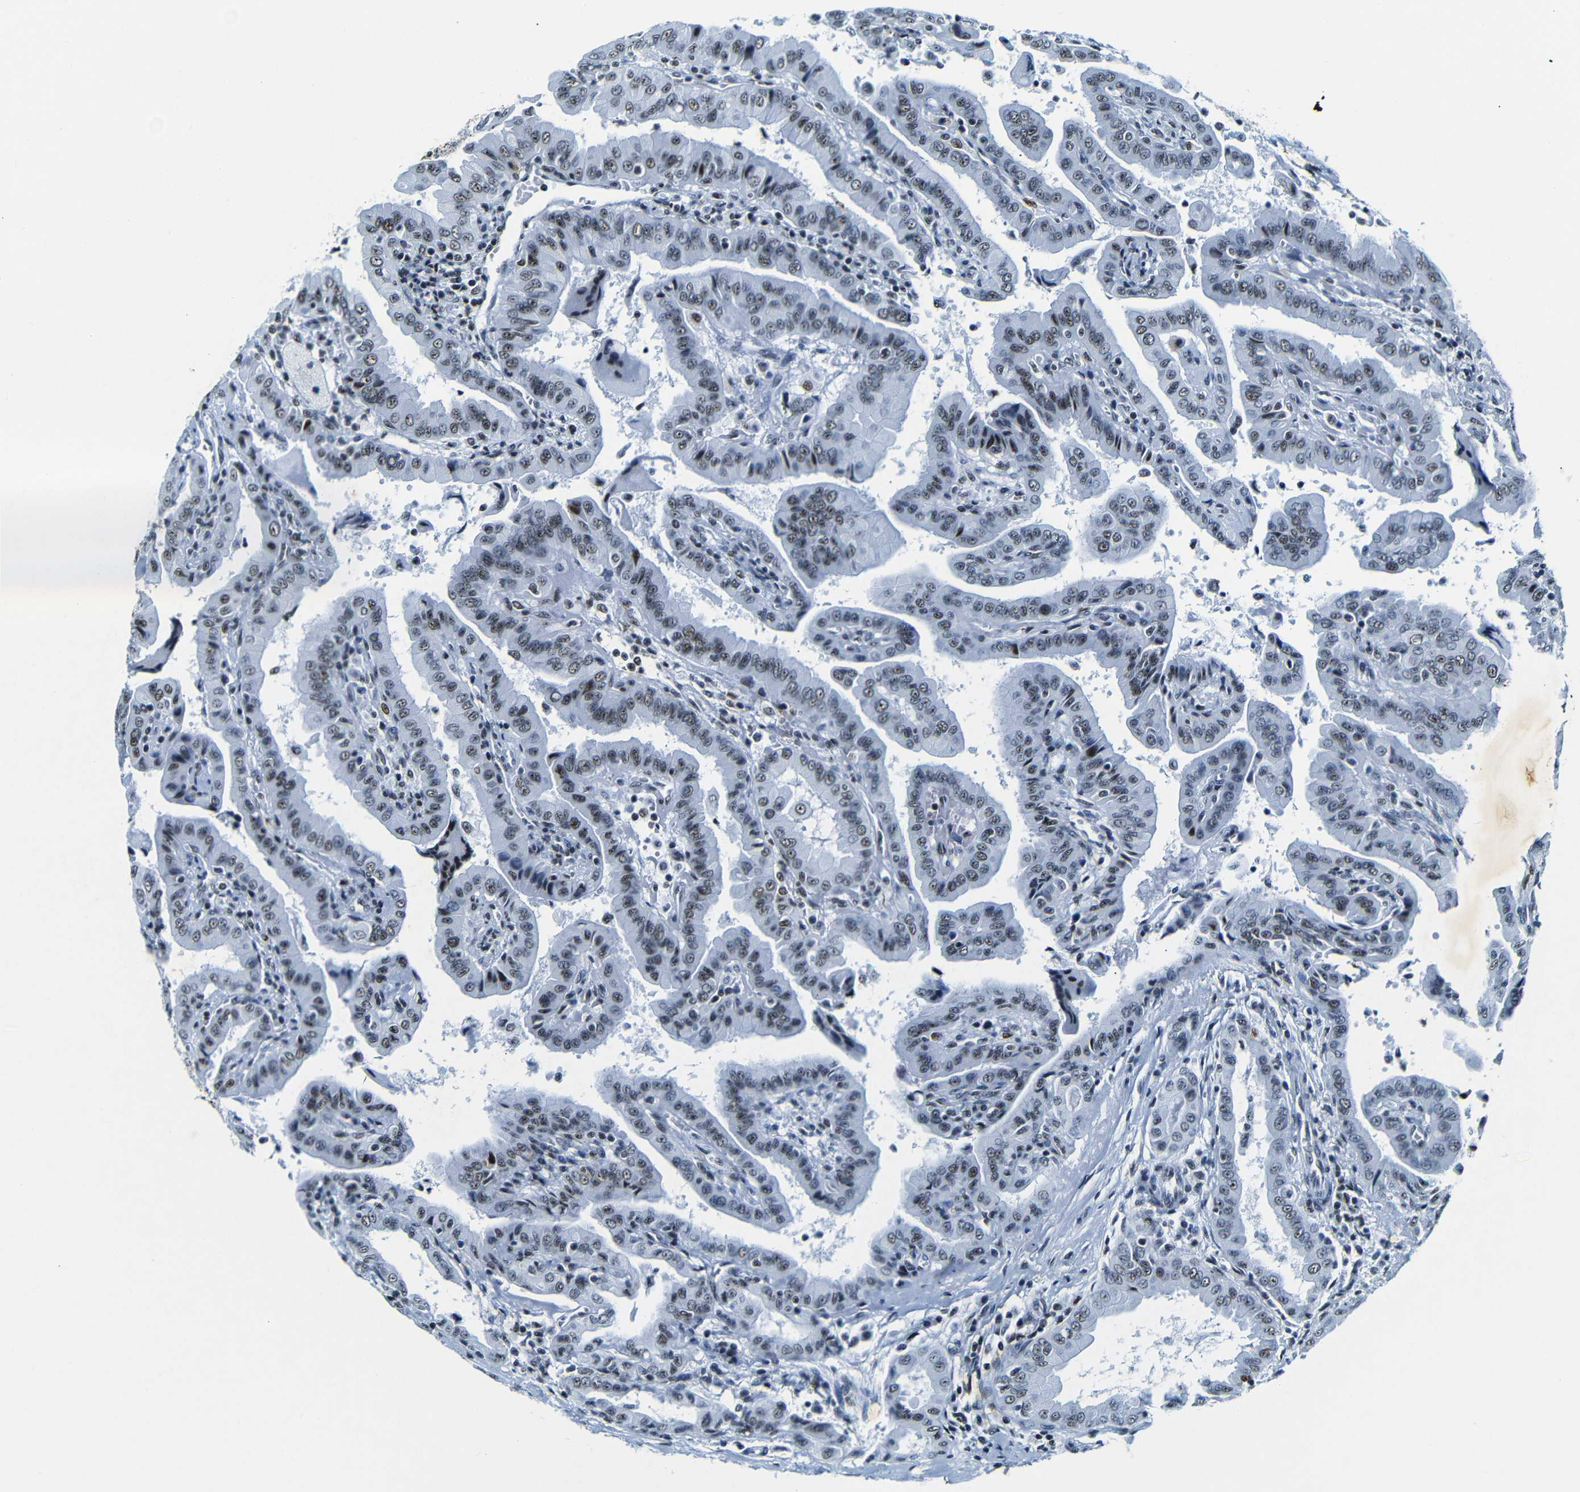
{"staining": {"intensity": "moderate", "quantity": "25%-75%", "location": "nuclear"}, "tissue": "thyroid cancer", "cell_type": "Tumor cells", "image_type": "cancer", "snomed": [{"axis": "morphology", "description": "Papillary adenocarcinoma, NOS"}, {"axis": "topography", "description": "Thyroid gland"}], "caption": "Thyroid cancer stained for a protein displays moderate nuclear positivity in tumor cells. (DAB (3,3'-diaminobenzidine) IHC, brown staining for protein, blue staining for nuclei).", "gene": "SRSF1", "patient": {"sex": "male", "age": 33}}